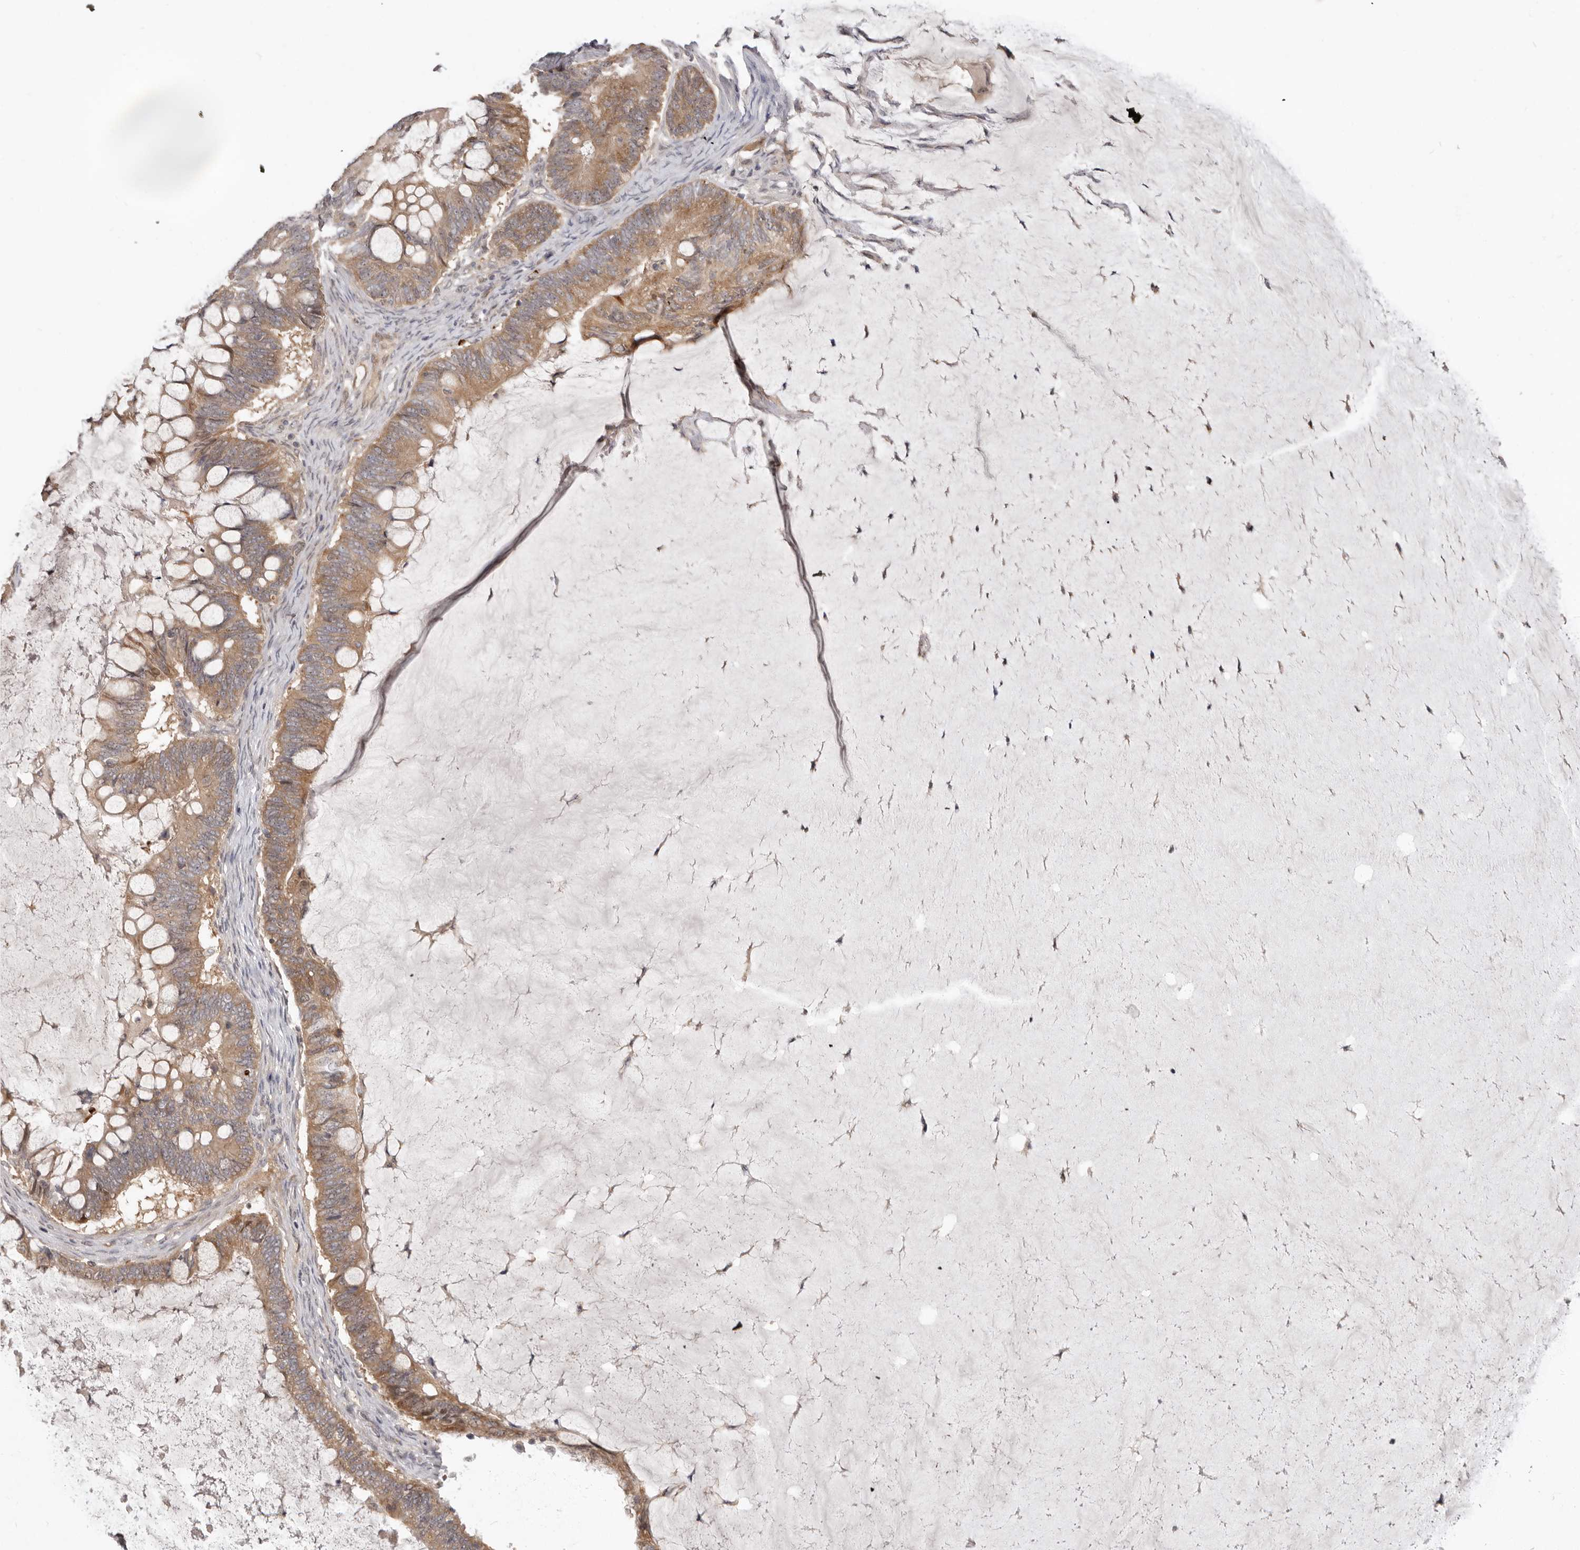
{"staining": {"intensity": "moderate", "quantity": ">75%", "location": "cytoplasmic/membranous"}, "tissue": "ovarian cancer", "cell_type": "Tumor cells", "image_type": "cancer", "snomed": [{"axis": "morphology", "description": "Cystadenocarcinoma, mucinous, NOS"}, {"axis": "topography", "description": "Ovary"}], "caption": "Immunohistochemical staining of human ovarian mucinous cystadenocarcinoma demonstrates medium levels of moderate cytoplasmic/membranous positivity in about >75% of tumor cells.", "gene": "BAD", "patient": {"sex": "female", "age": 61}}